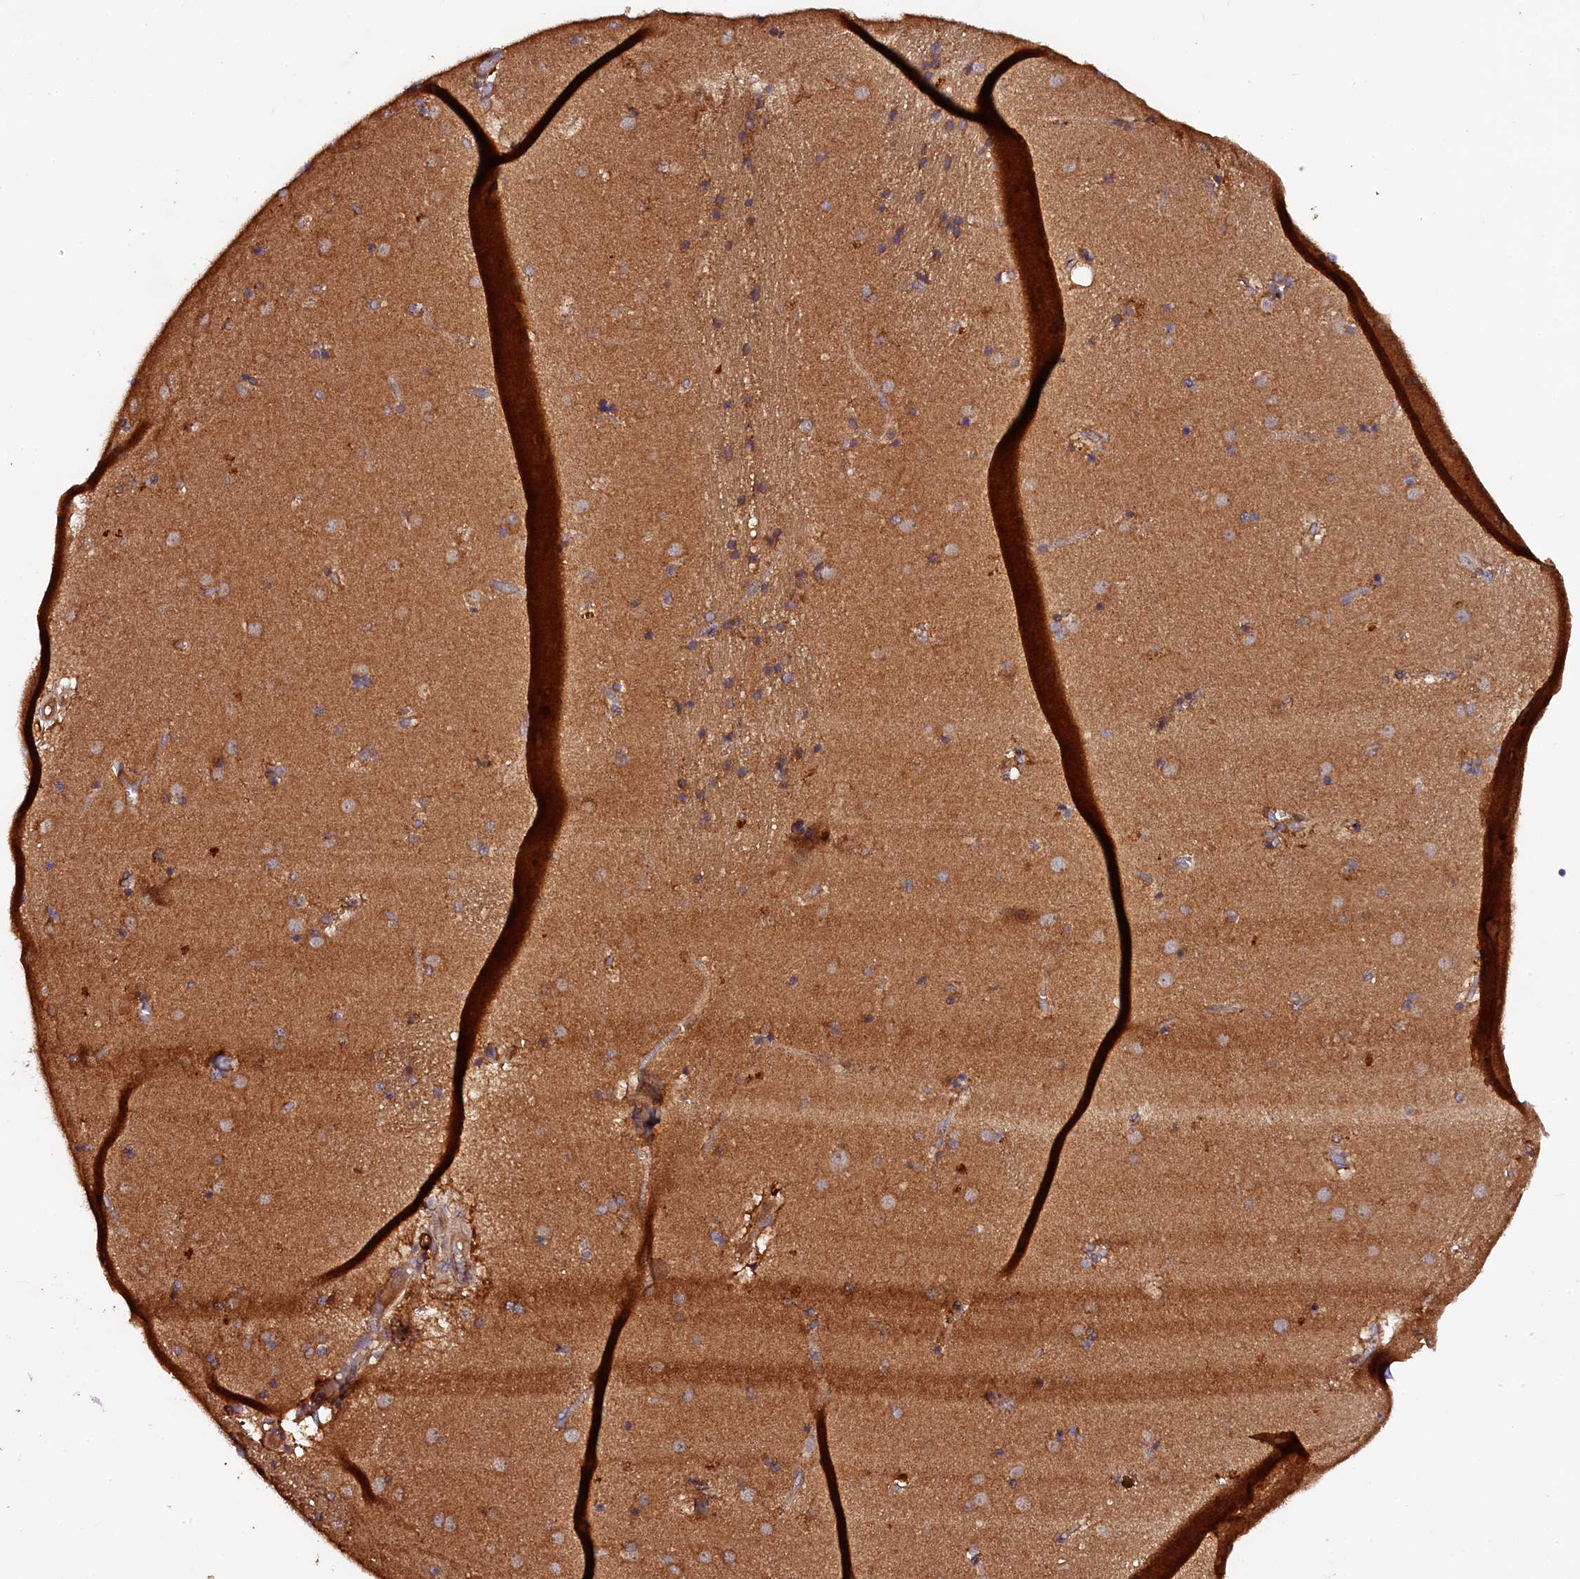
{"staining": {"intensity": "weak", "quantity": "25%-75%", "location": "cytoplasmic/membranous"}, "tissue": "caudate", "cell_type": "Glial cells", "image_type": "normal", "snomed": [{"axis": "morphology", "description": "Normal tissue, NOS"}, {"axis": "topography", "description": "Lateral ventricle wall"}], "caption": "DAB (3,3'-diaminobenzidine) immunohistochemical staining of benign caudate demonstrates weak cytoplasmic/membranous protein expression in approximately 25%-75% of glial cells. The staining was performed using DAB (3,3'-diaminobenzidine), with brown indicating positive protein expression. Nuclei are stained blue with hematoxylin.", "gene": "KLC2", "patient": {"sex": "male", "age": 70}}